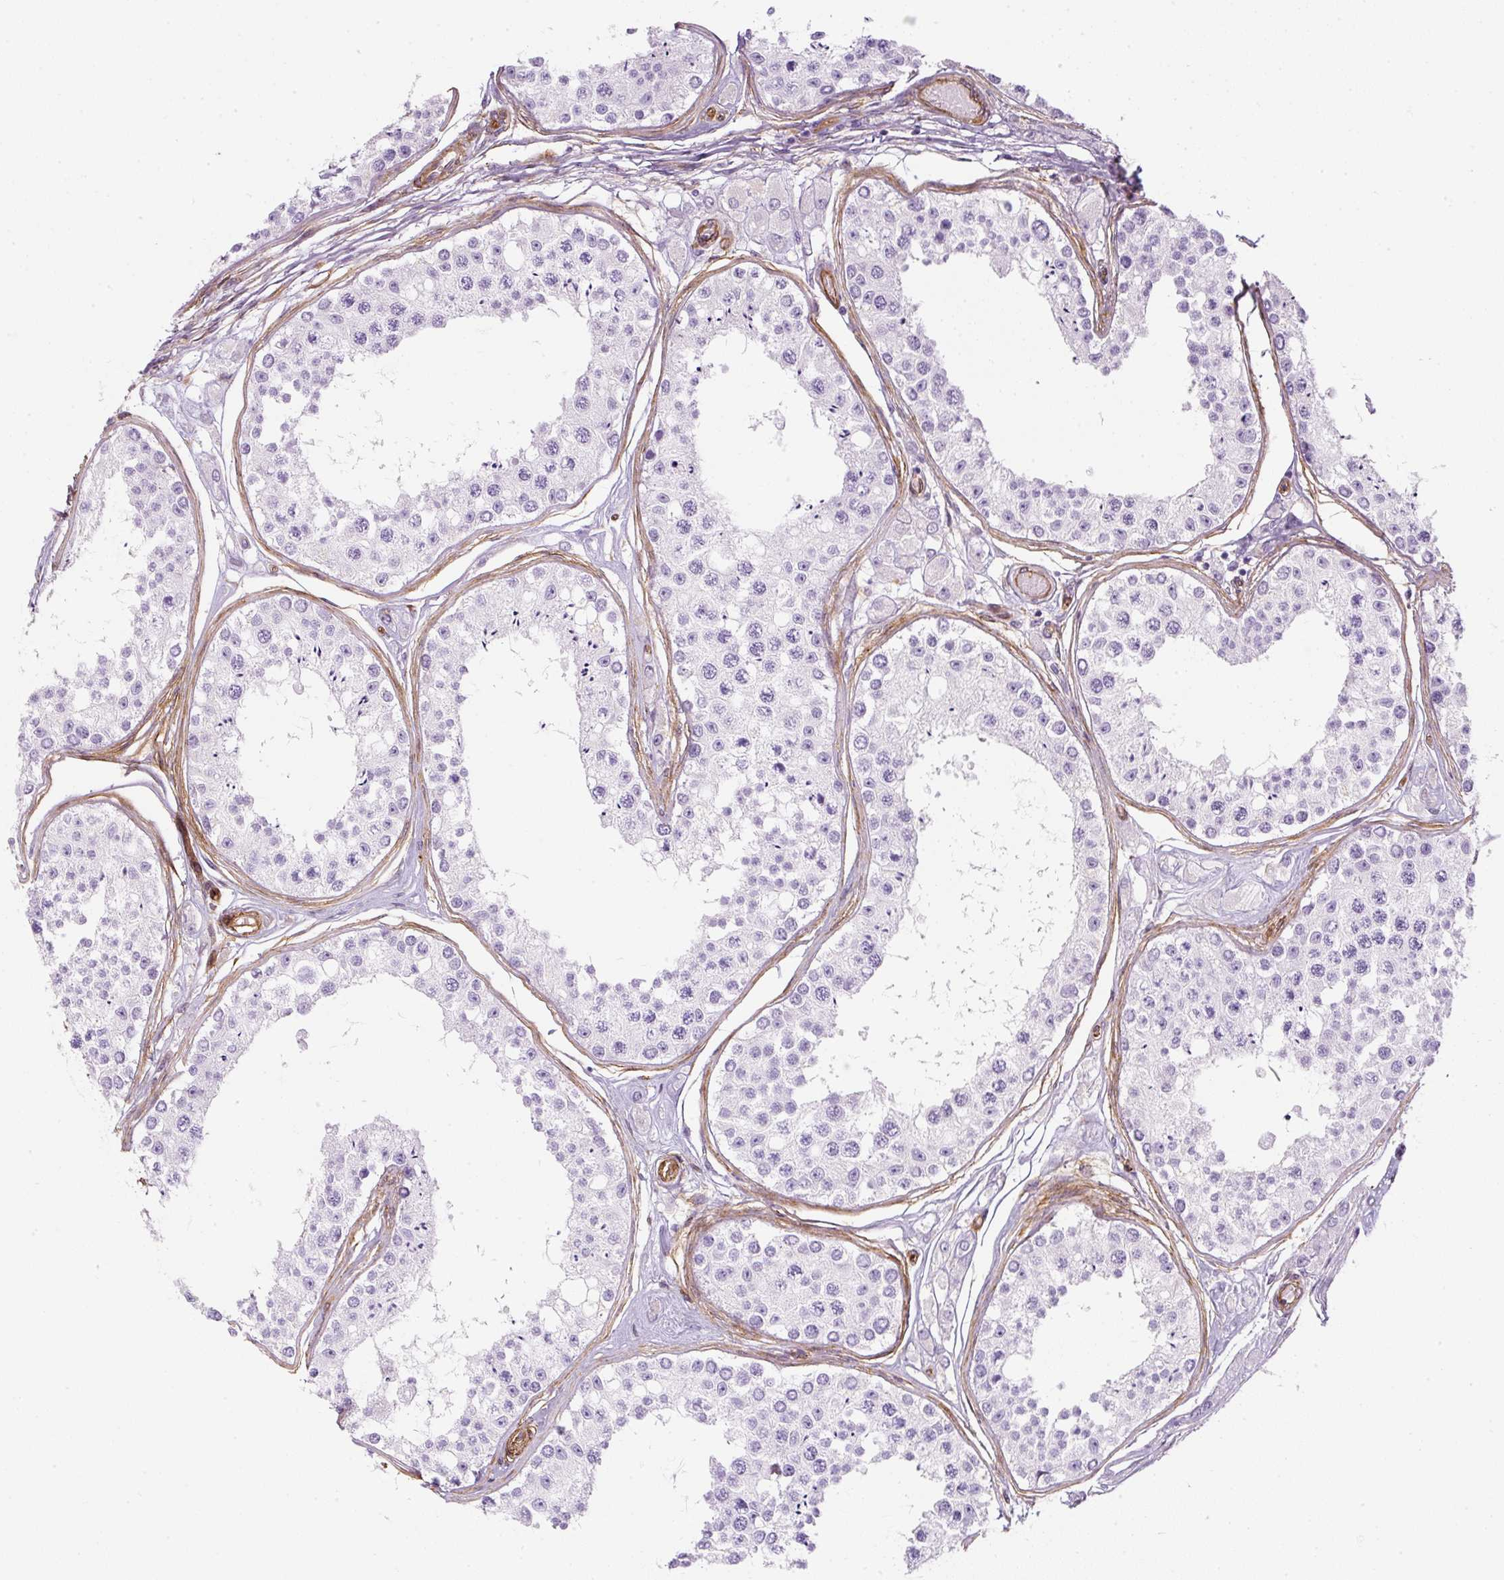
{"staining": {"intensity": "negative", "quantity": "none", "location": "none"}, "tissue": "testis", "cell_type": "Cells in seminiferous ducts", "image_type": "normal", "snomed": [{"axis": "morphology", "description": "Normal tissue, NOS"}, {"axis": "topography", "description": "Testis"}], "caption": "The IHC histopathology image has no significant expression in cells in seminiferous ducts of testis. Brightfield microscopy of IHC stained with DAB (3,3'-diaminobenzidine) (brown) and hematoxylin (blue), captured at high magnification.", "gene": "CAVIN3", "patient": {"sex": "male", "age": 25}}